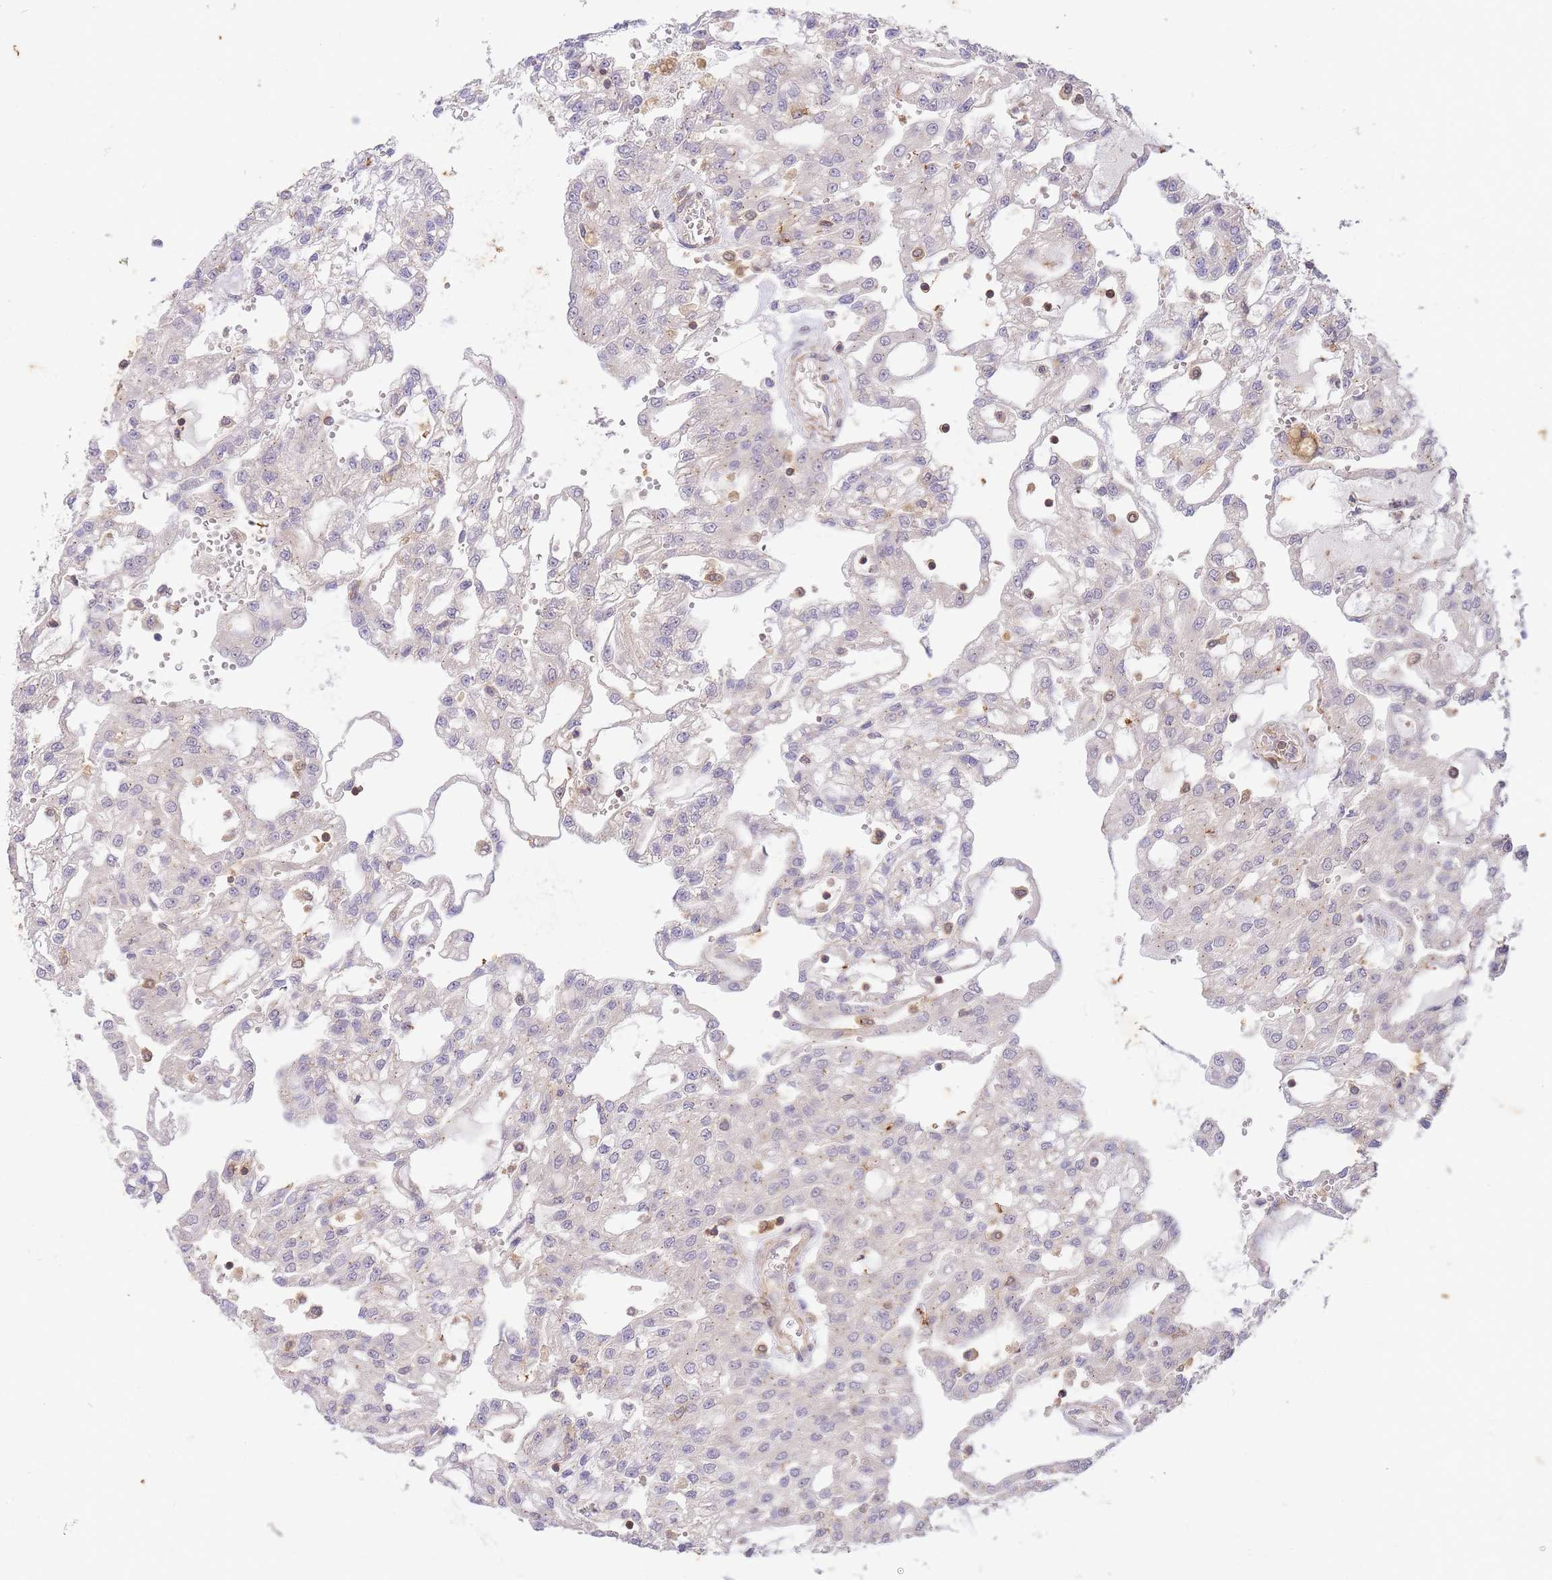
{"staining": {"intensity": "negative", "quantity": "none", "location": "none"}, "tissue": "renal cancer", "cell_type": "Tumor cells", "image_type": "cancer", "snomed": [{"axis": "morphology", "description": "Adenocarcinoma, NOS"}, {"axis": "topography", "description": "Kidney"}], "caption": "IHC histopathology image of neoplastic tissue: renal cancer (adenocarcinoma) stained with DAB (3,3'-diaminobenzidine) displays no significant protein staining in tumor cells.", "gene": "ST8SIA4", "patient": {"sex": "male", "age": 63}}